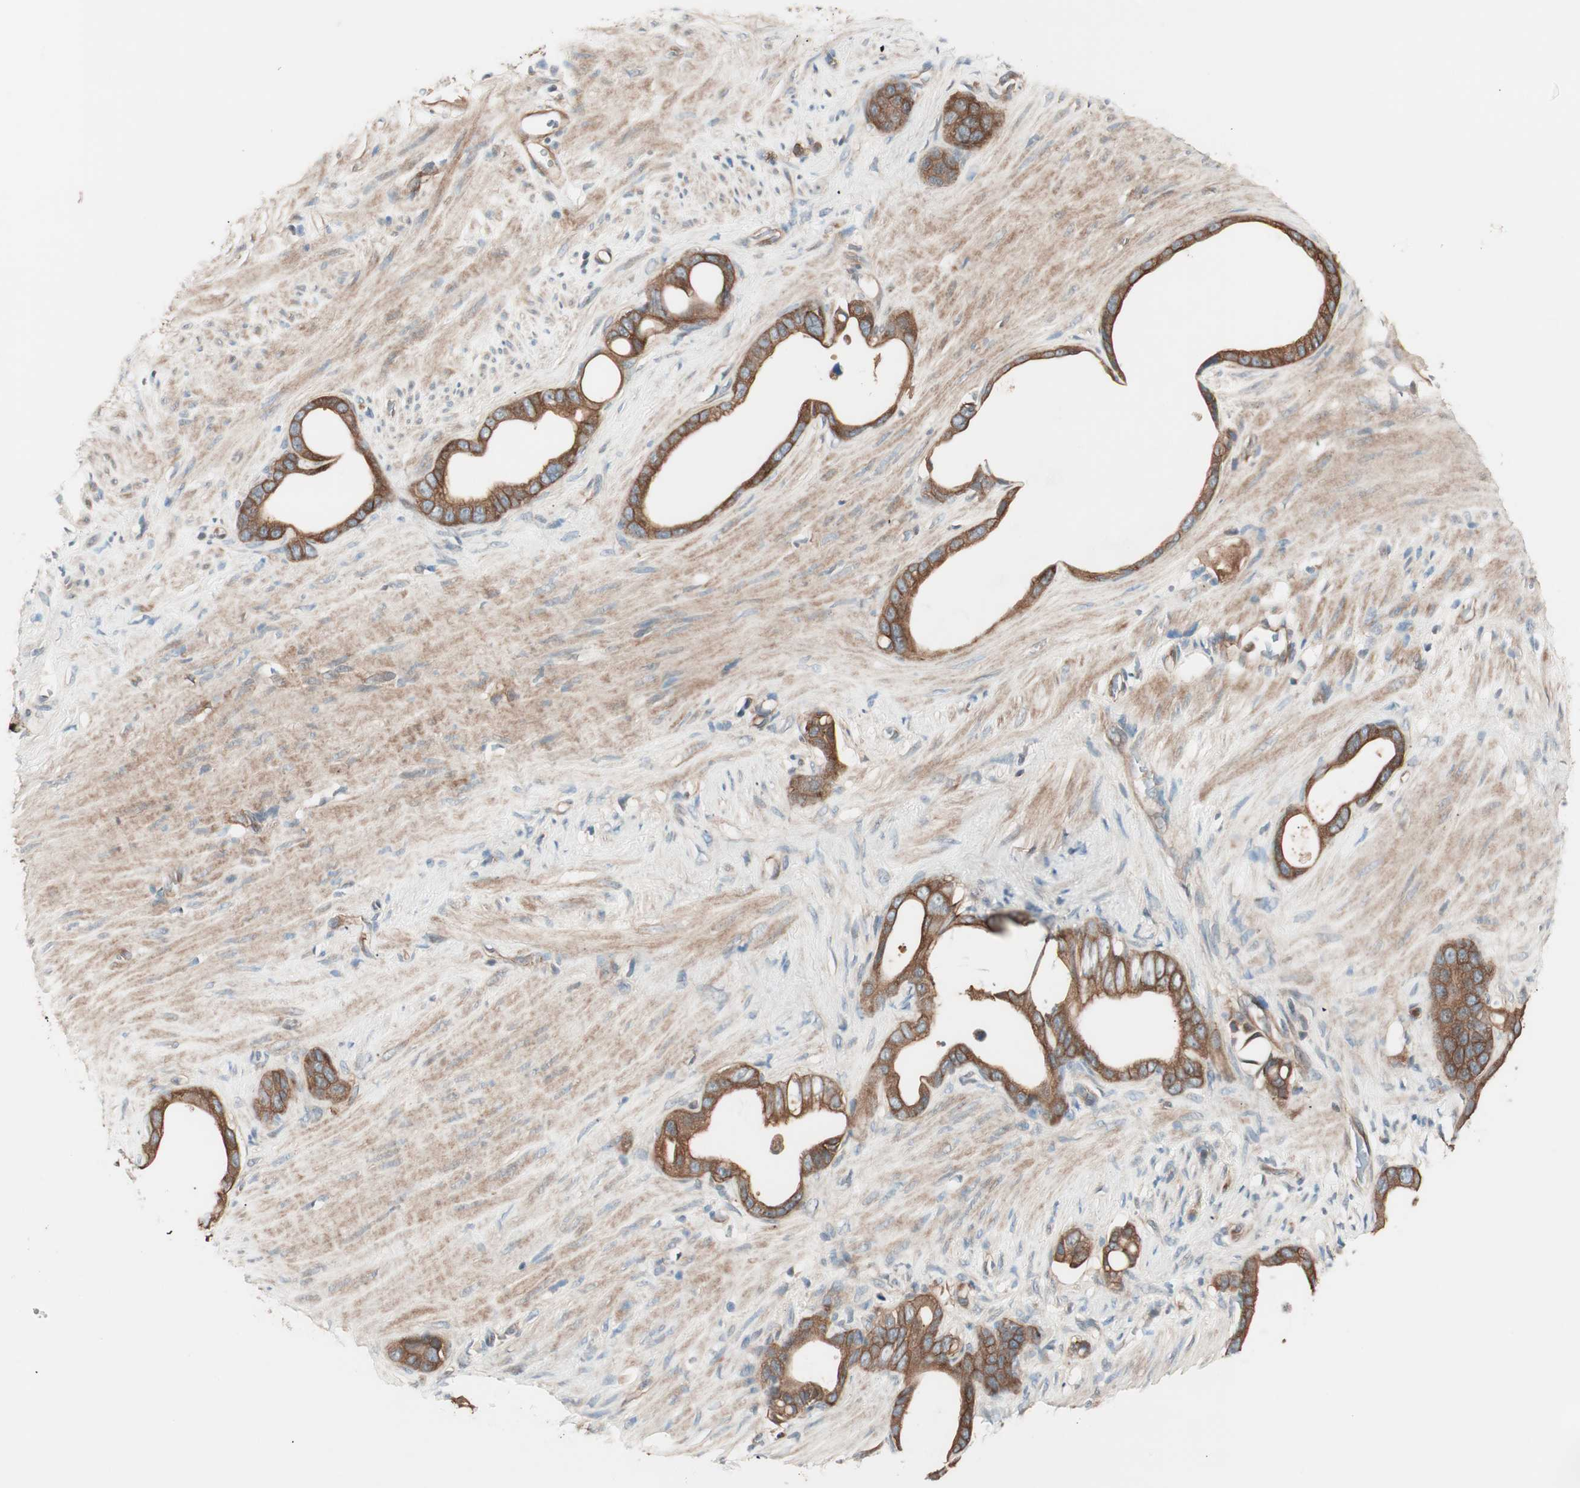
{"staining": {"intensity": "strong", "quantity": ">75%", "location": "cytoplasmic/membranous"}, "tissue": "stomach cancer", "cell_type": "Tumor cells", "image_type": "cancer", "snomed": [{"axis": "morphology", "description": "Adenocarcinoma, NOS"}, {"axis": "topography", "description": "Stomach"}], "caption": "Protein staining of stomach cancer (adenocarcinoma) tissue demonstrates strong cytoplasmic/membranous expression in about >75% of tumor cells.", "gene": "TSG101", "patient": {"sex": "female", "age": 75}}